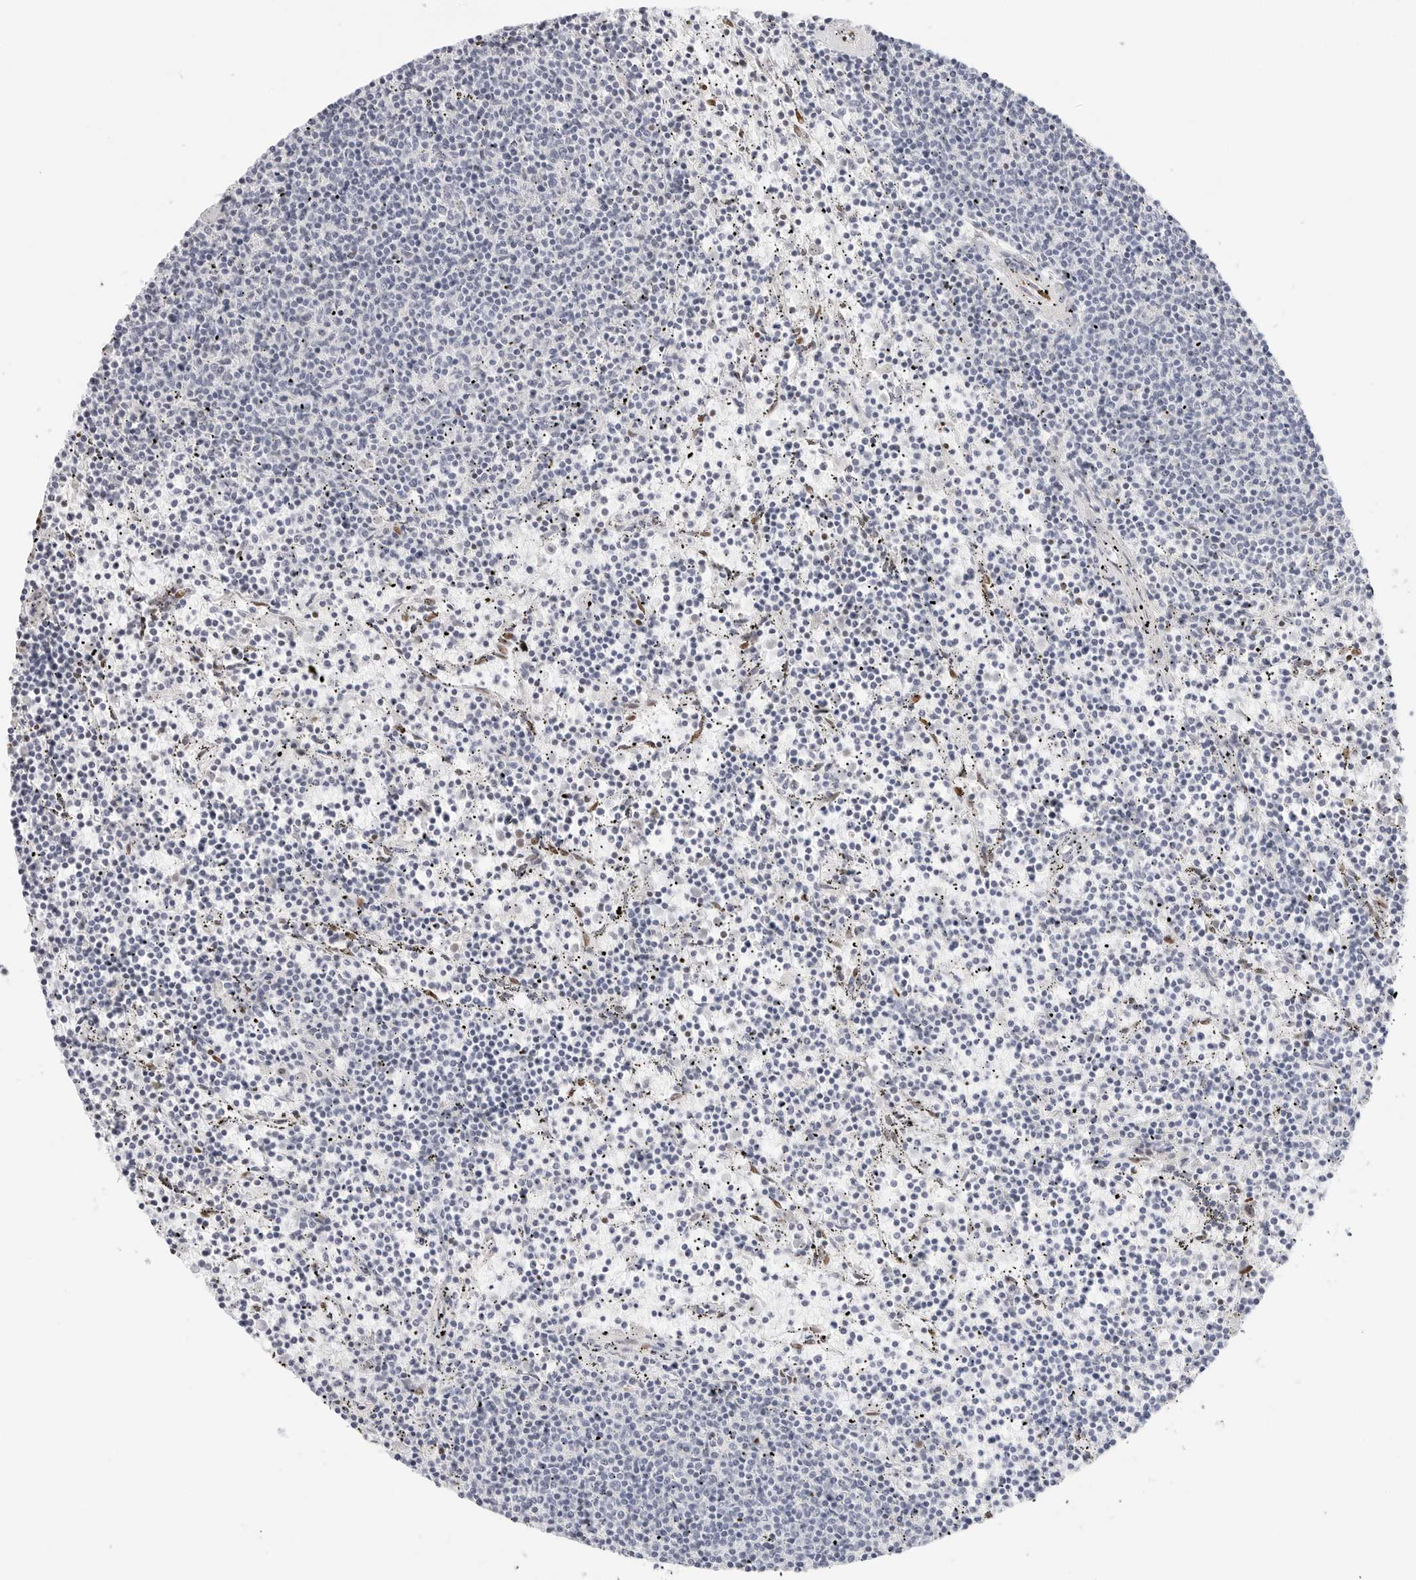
{"staining": {"intensity": "negative", "quantity": "none", "location": "none"}, "tissue": "lymphoma", "cell_type": "Tumor cells", "image_type": "cancer", "snomed": [{"axis": "morphology", "description": "Malignant lymphoma, non-Hodgkin's type, Low grade"}, {"axis": "topography", "description": "Spleen"}], "caption": "Tumor cells show no significant staining in low-grade malignant lymphoma, non-Hodgkin's type.", "gene": "SPIDR", "patient": {"sex": "female", "age": 50}}